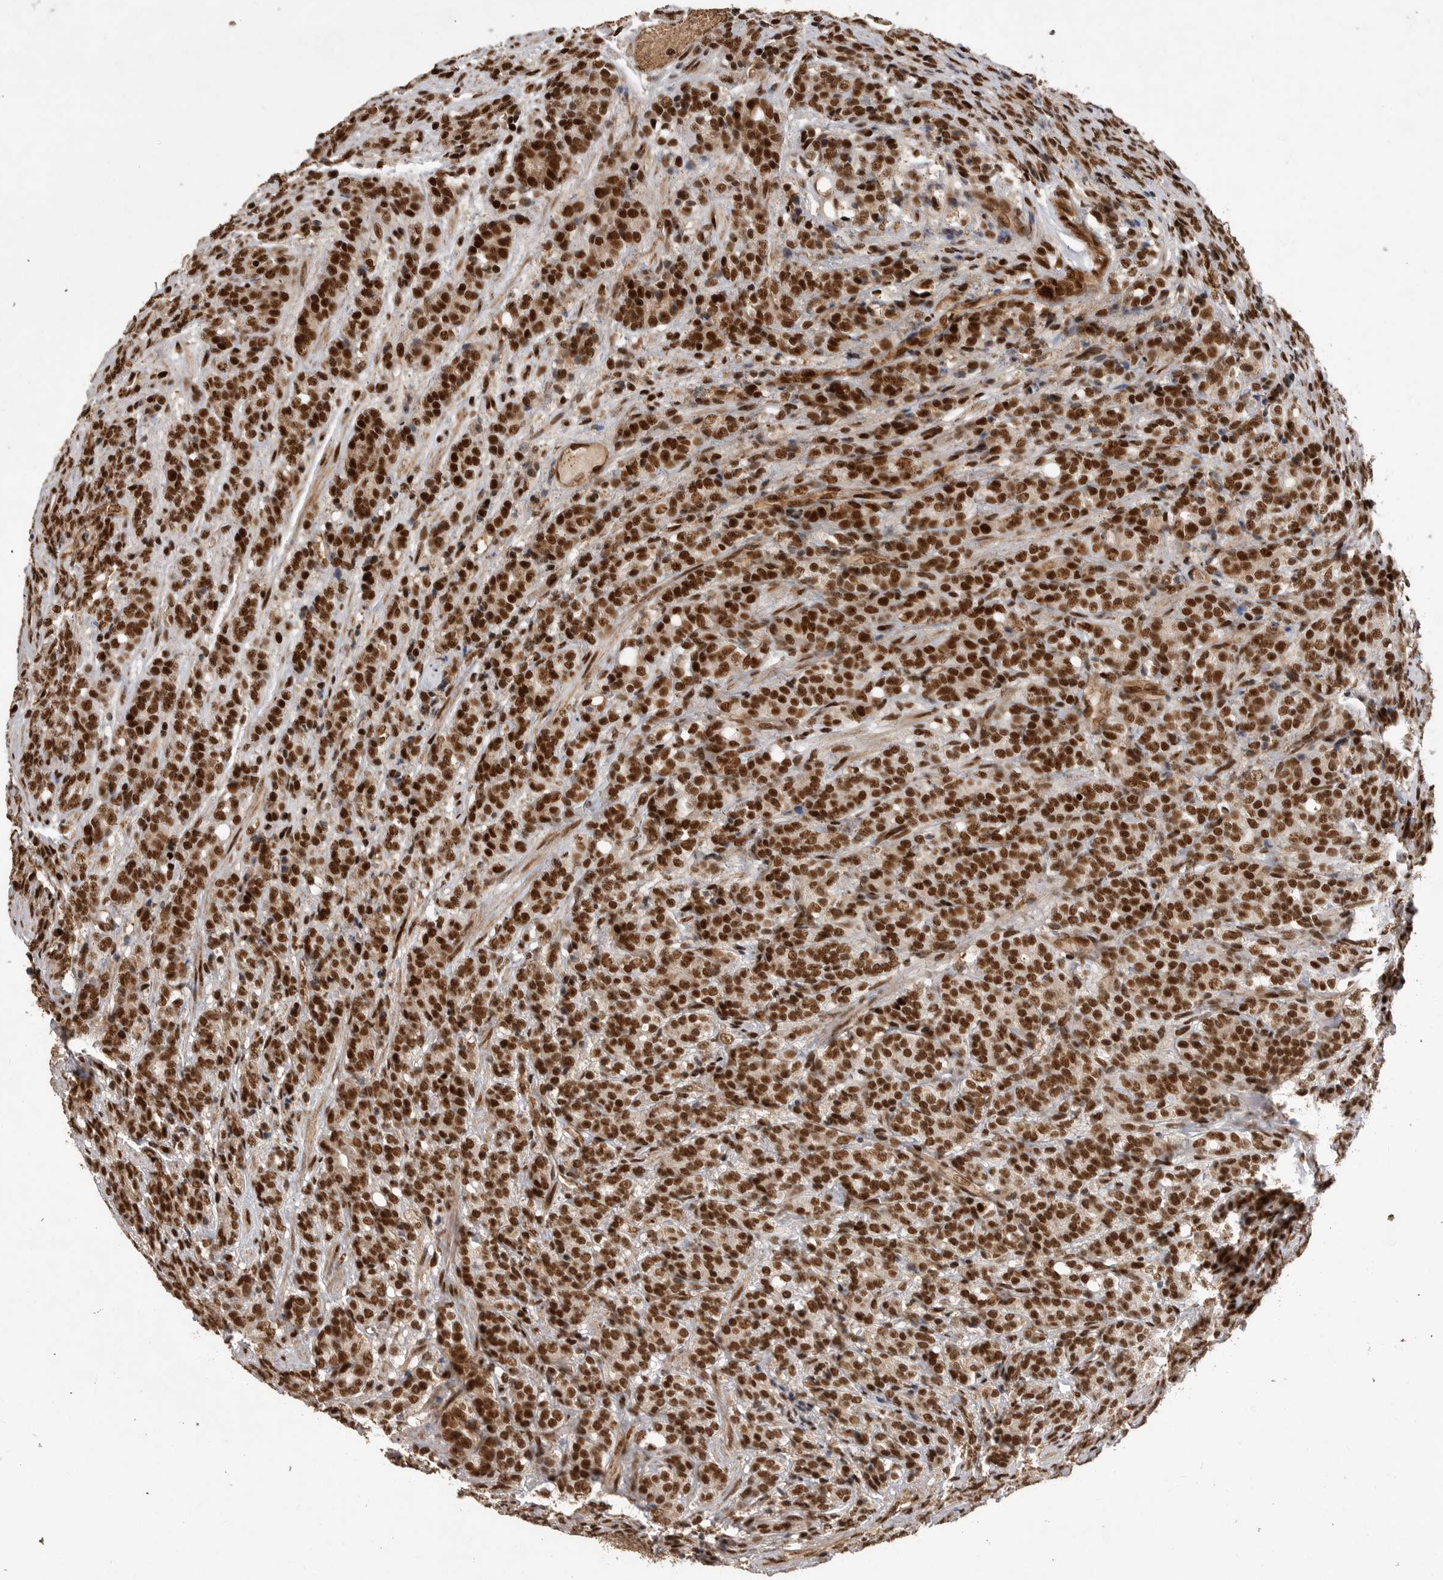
{"staining": {"intensity": "strong", "quantity": ">75%", "location": "nuclear"}, "tissue": "prostate cancer", "cell_type": "Tumor cells", "image_type": "cancer", "snomed": [{"axis": "morphology", "description": "Adenocarcinoma, High grade"}, {"axis": "topography", "description": "Prostate"}], "caption": "Tumor cells reveal high levels of strong nuclear positivity in about >75% of cells in prostate adenocarcinoma (high-grade). (DAB (3,3'-diaminobenzidine) IHC with brightfield microscopy, high magnification).", "gene": "PPP1R8", "patient": {"sex": "male", "age": 62}}